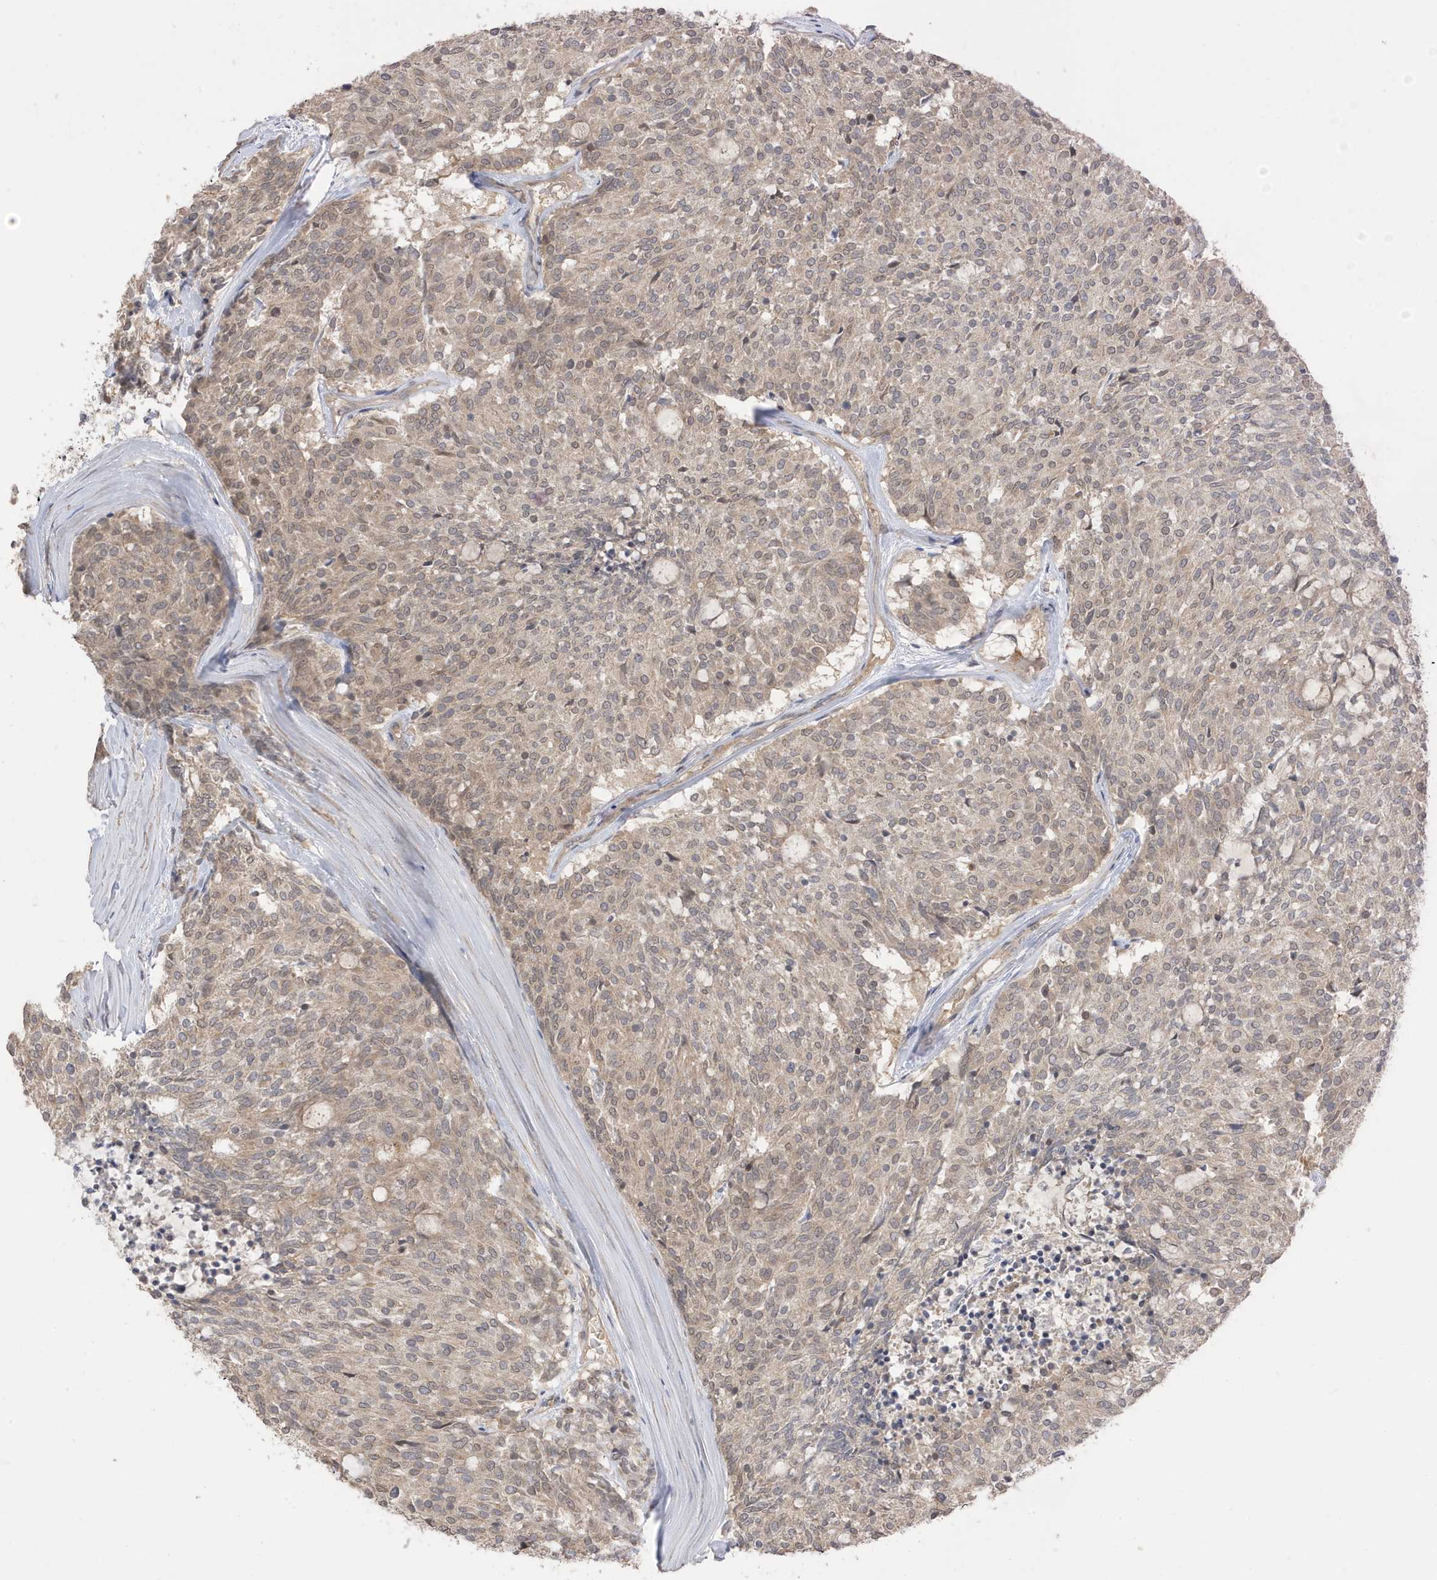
{"staining": {"intensity": "weak", "quantity": ">75%", "location": "cytoplasmic/membranous"}, "tissue": "carcinoid", "cell_type": "Tumor cells", "image_type": "cancer", "snomed": [{"axis": "morphology", "description": "Carcinoid, malignant, NOS"}, {"axis": "topography", "description": "Pancreas"}], "caption": "Immunohistochemical staining of malignant carcinoid exhibits low levels of weak cytoplasmic/membranous staining in about >75% of tumor cells.", "gene": "TAB3", "patient": {"sex": "female", "age": 54}}